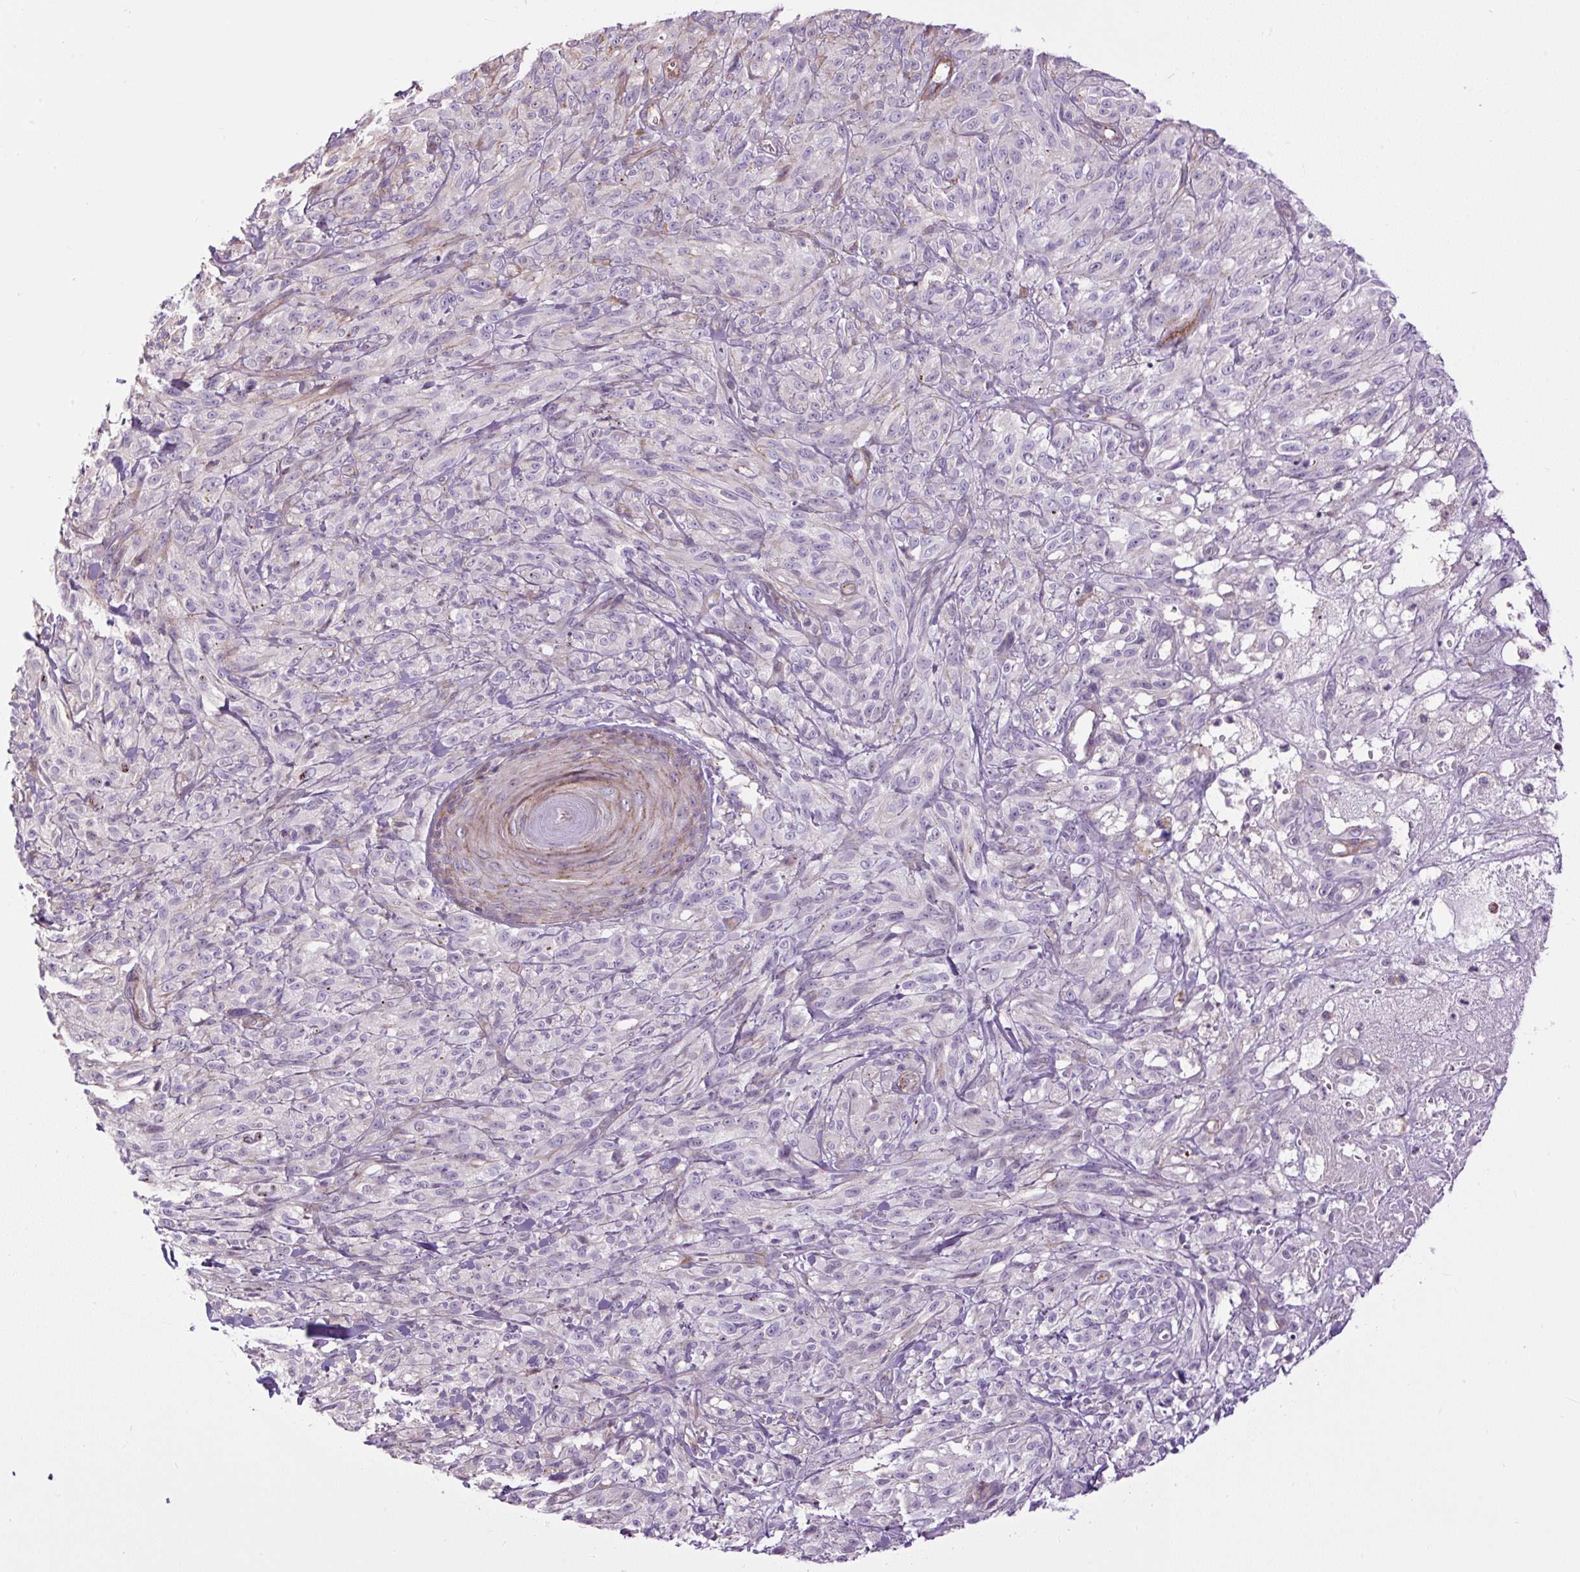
{"staining": {"intensity": "negative", "quantity": "none", "location": "none"}, "tissue": "melanoma", "cell_type": "Tumor cells", "image_type": "cancer", "snomed": [{"axis": "morphology", "description": "Malignant melanoma, NOS"}, {"axis": "topography", "description": "Skin of upper arm"}], "caption": "Tumor cells show no significant protein positivity in melanoma.", "gene": "ZNF197", "patient": {"sex": "female", "age": 65}}